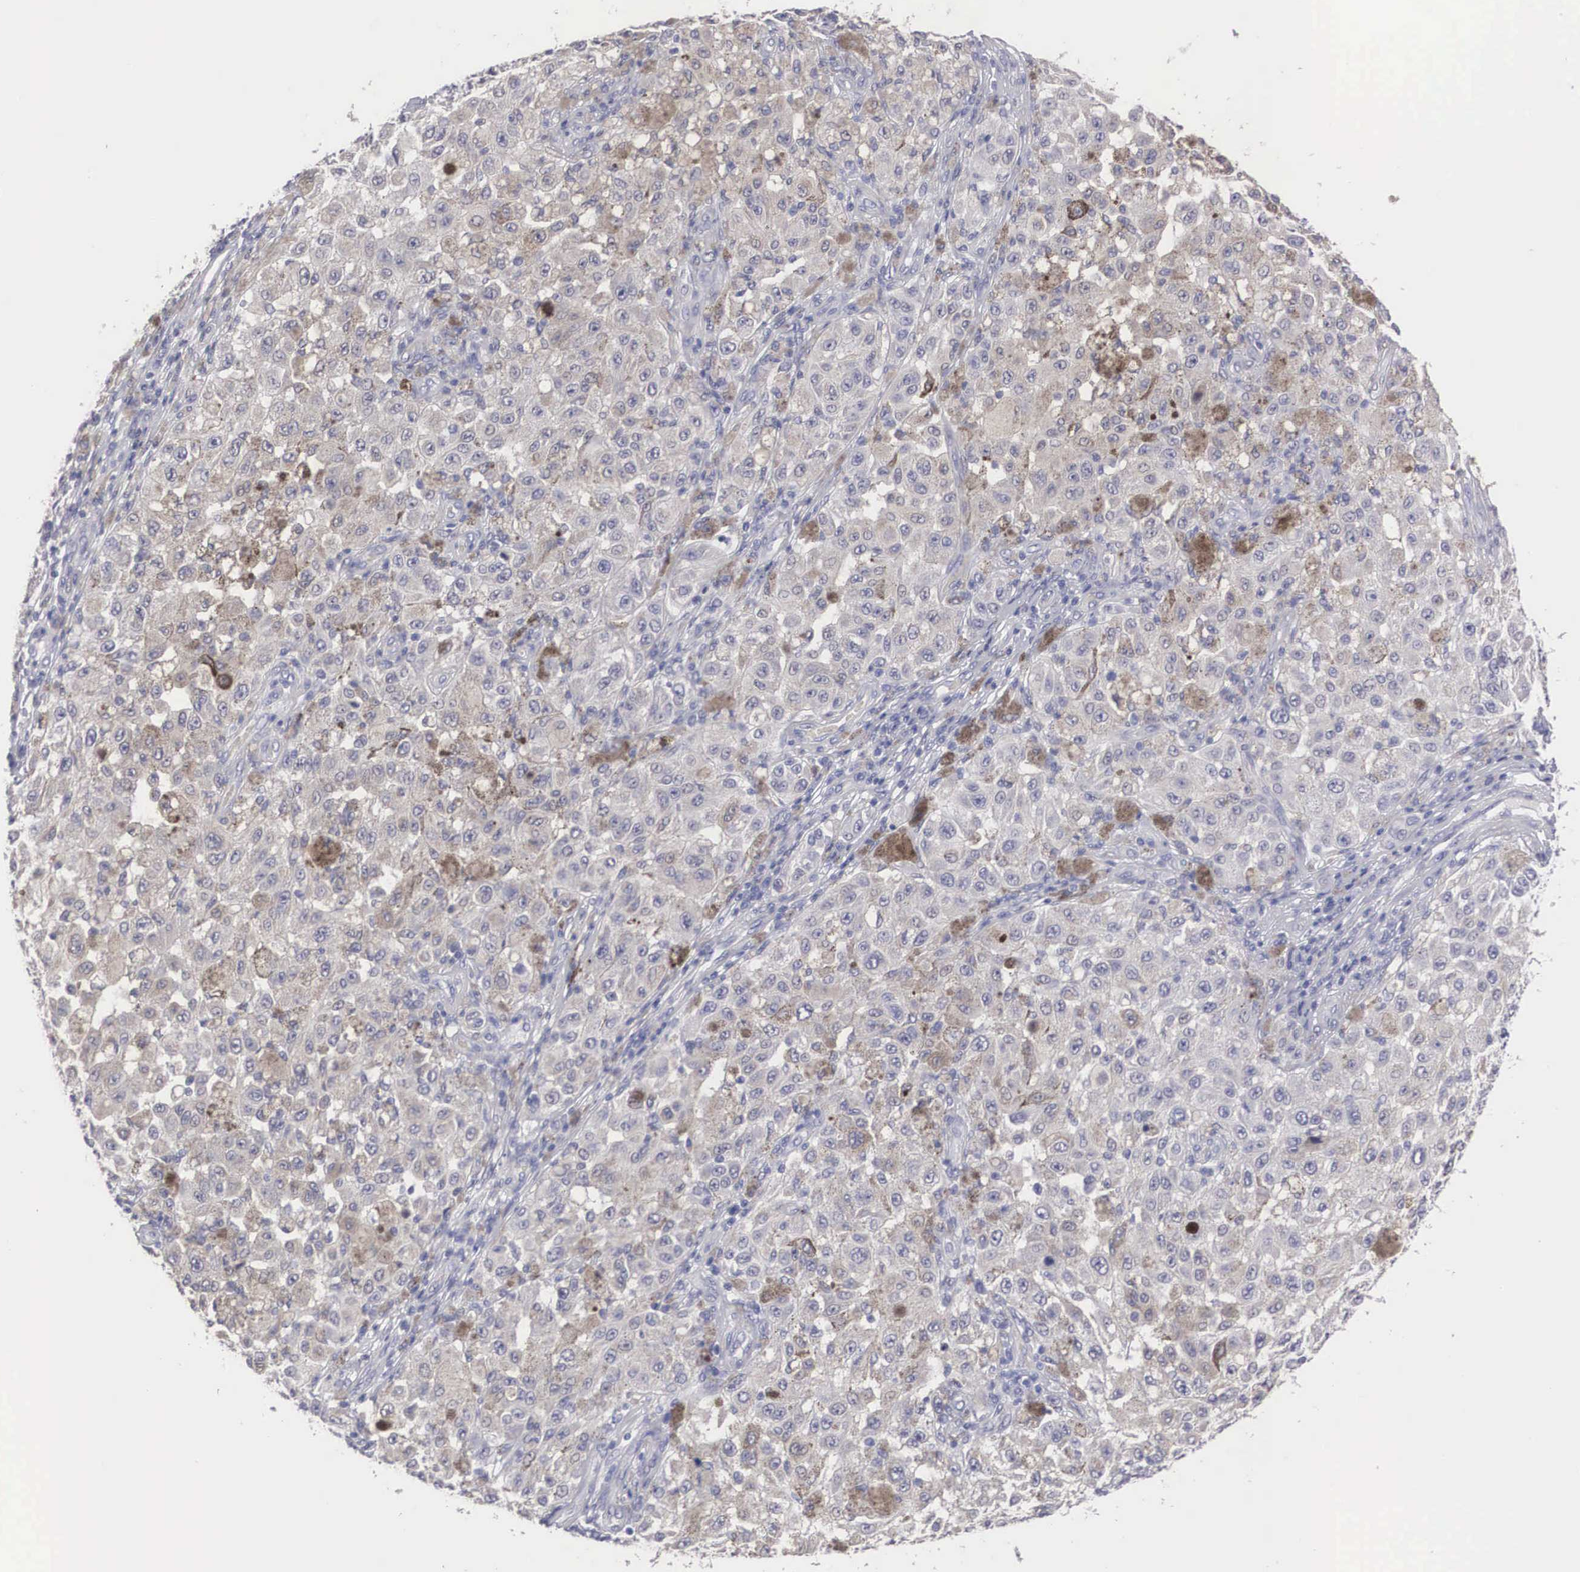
{"staining": {"intensity": "moderate", "quantity": "<25%", "location": "cytoplasmic/membranous"}, "tissue": "melanoma", "cell_type": "Tumor cells", "image_type": "cancer", "snomed": [{"axis": "morphology", "description": "Malignant melanoma, NOS"}, {"axis": "topography", "description": "Skin"}], "caption": "Immunohistochemical staining of human malignant melanoma shows low levels of moderate cytoplasmic/membranous staining in about <25% of tumor cells.", "gene": "REPS2", "patient": {"sex": "female", "age": 64}}